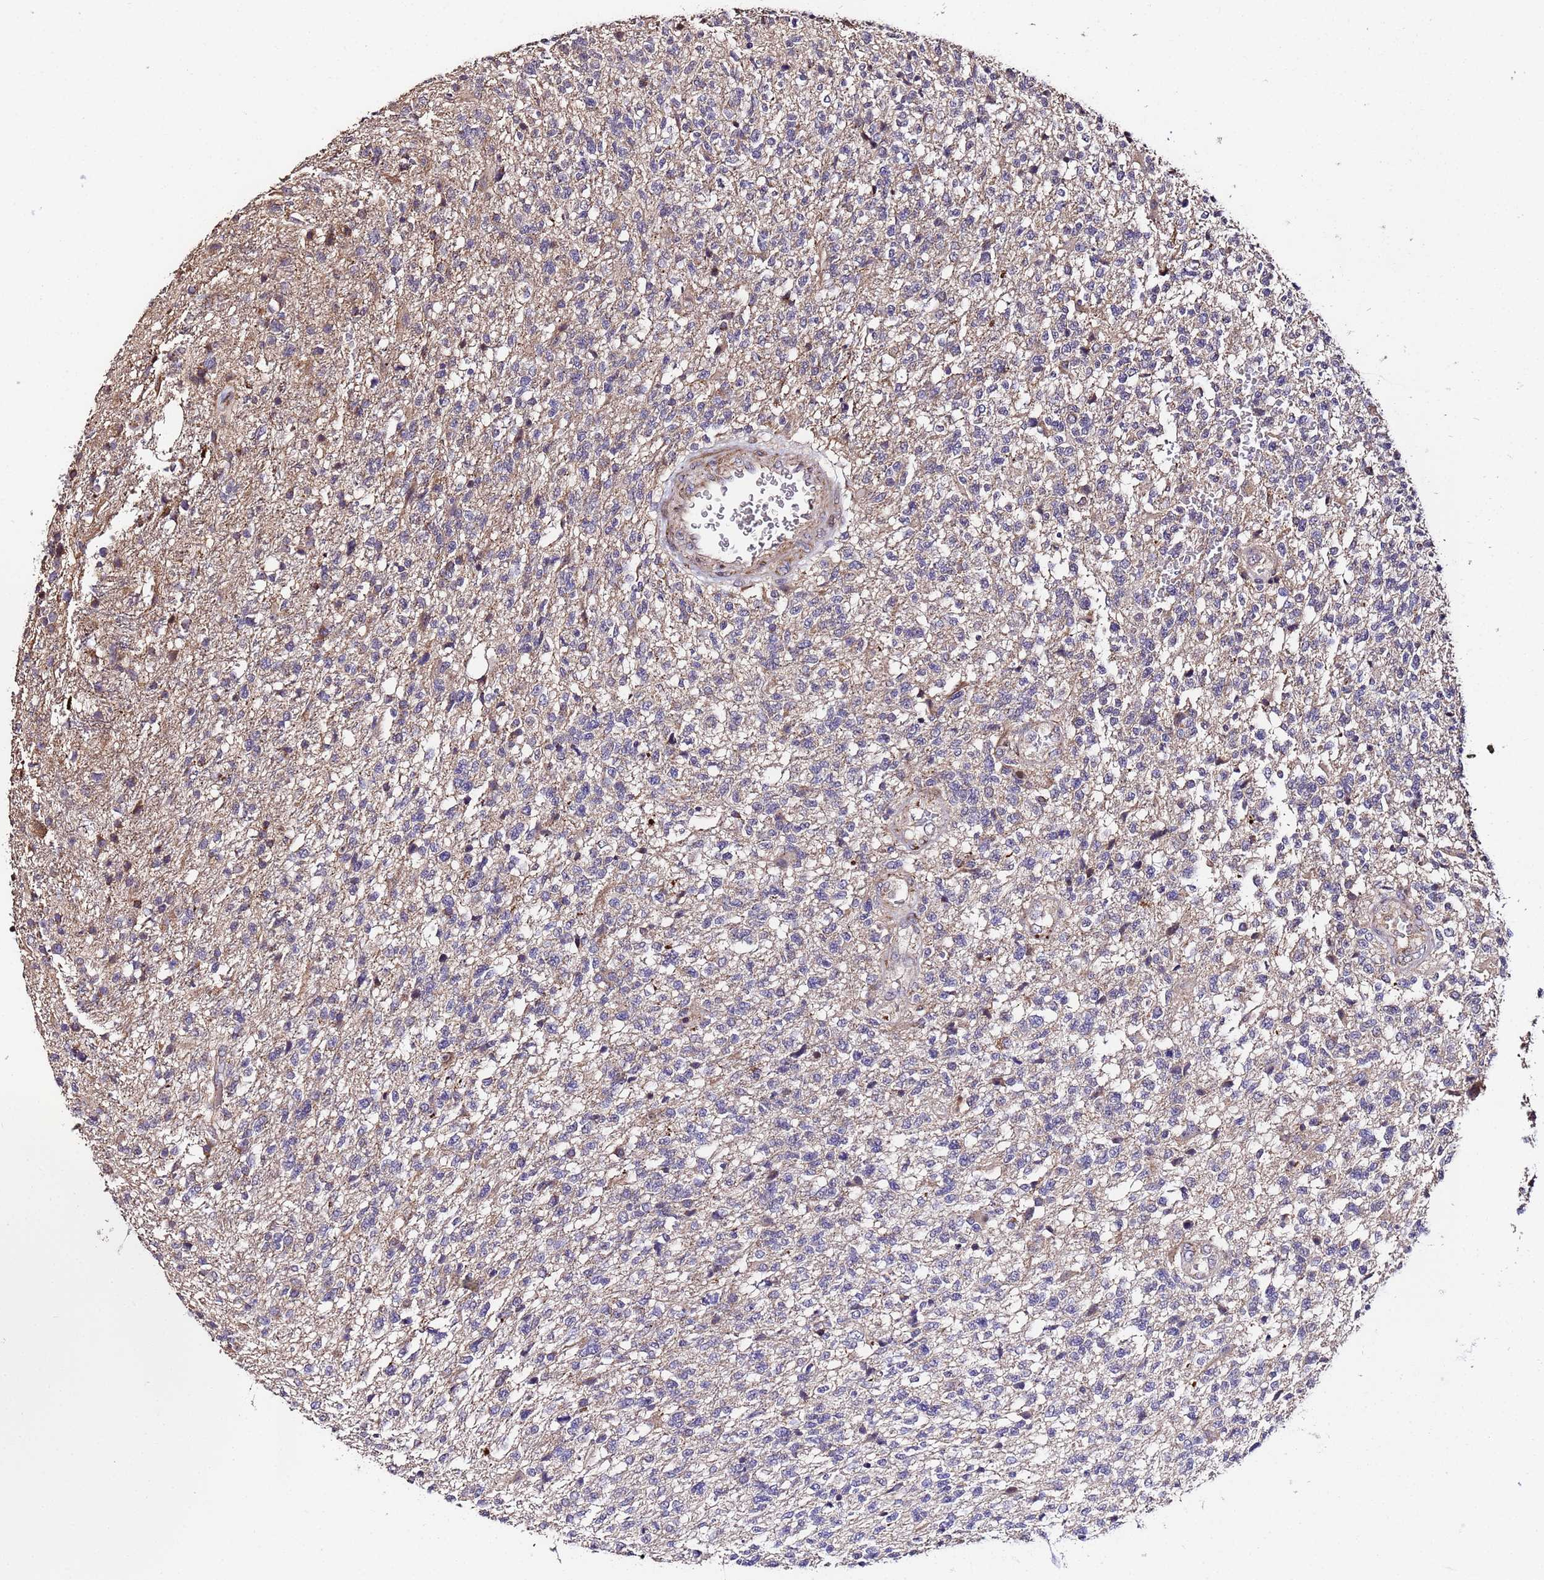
{"staining": {"intensity": "negative", "quantity": "none", "location": "none"}, "tissue": "glioma", "cell_type": "Tumor cells", "image_type": "cancer", "snomed": [{"axis": "morphology", "description": "Glioma, malignant, High grade"}, {"axis": "topography", "description": "Brain"}], "caption": "Immunohistochemical staining of glioma demonstrates no significant expression in tumor cells.", "gene": "WNK4", "patient": {"sex": "male", "age": 56}}